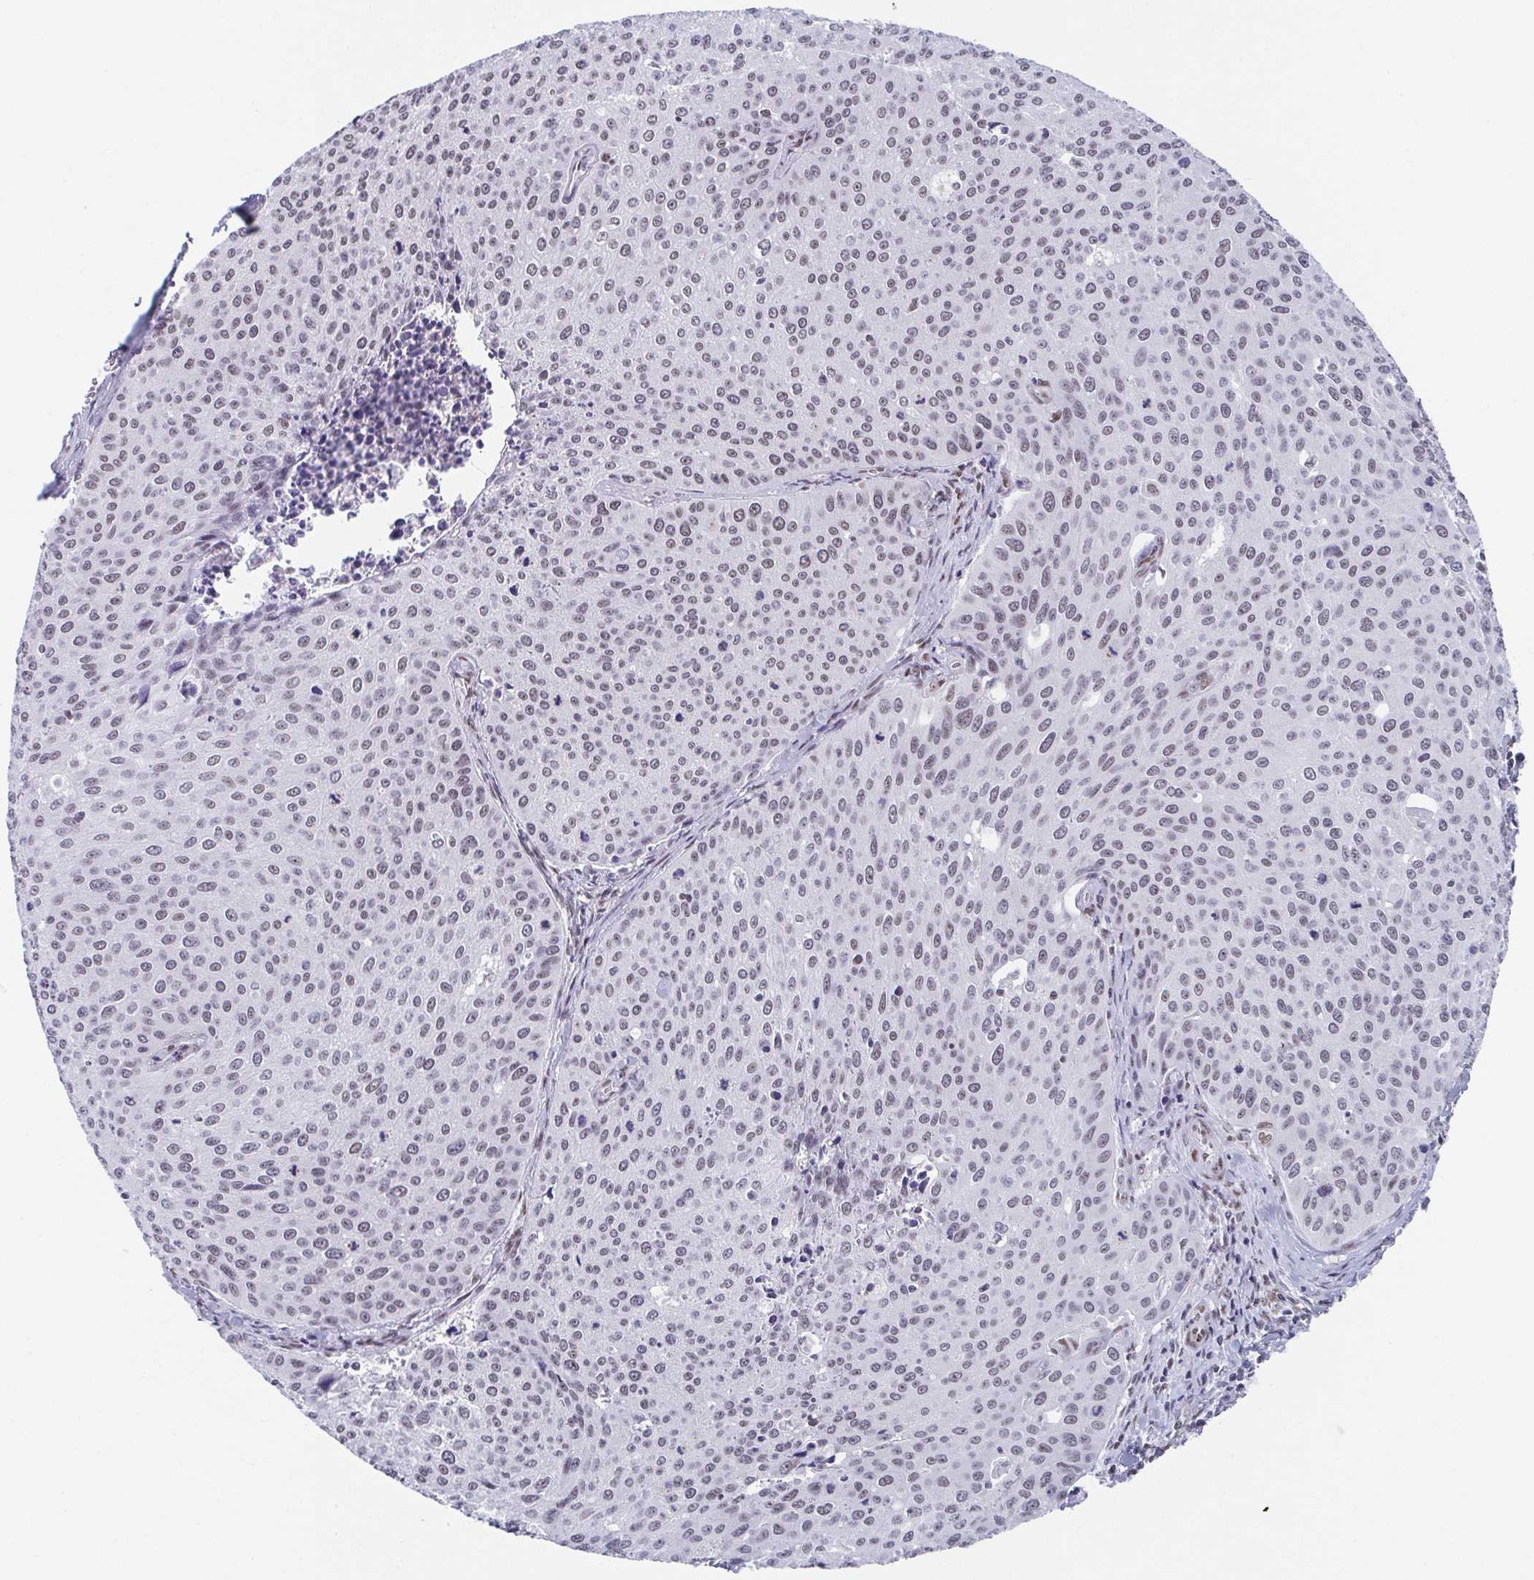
{"staining": {"intensity": "weak", "quantity": "25%-75%", "location": "nuclear"}, "tissue": "cervical cancer", "cell_type": "Tumor cells", "image_type": "cancer", "snomed": [{"axis": "morphology", "description": "Squamous cell carcinoma, NOS"}, {"axis": "topography", "description": "Cervix"}], "caption": "Brown immunohistochemical staining in human cervical squamous cell carcinoma reveals weak nuclear staining in about 25%-75% of tumor cells.", "gene": "SLC7A10", "patient": {"sex": "female", "age": 38}}